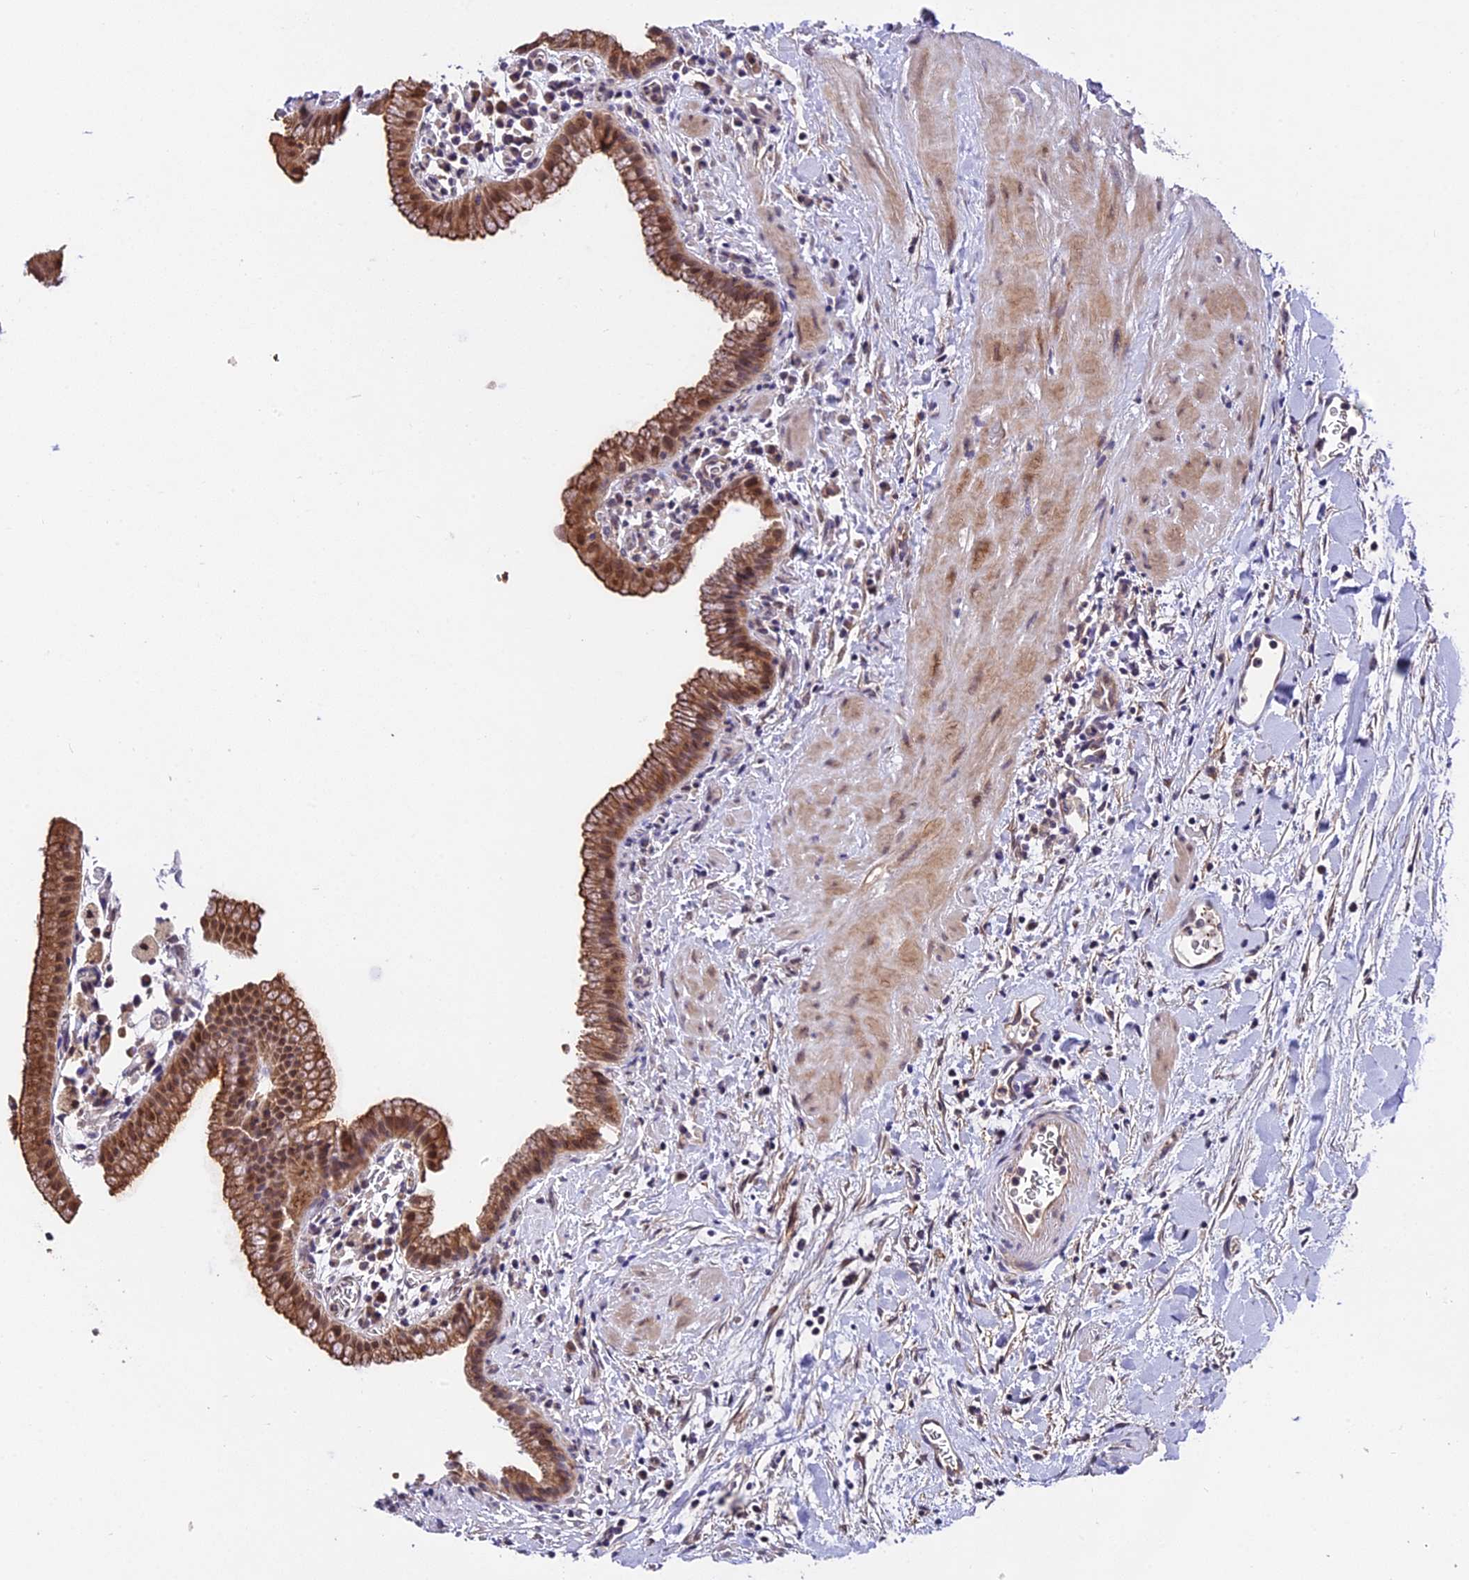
{"staining": {"intensity": "moderate", "quantity": ">75%", "location": "cytoplasmic/membranous,nuclear"}, "tissue": "gallbladder", "cell_type": "Glandular cells", "image_type": "normal", "snomed": [{"axis": "morphology", "description": "Normal tissue, NOS"}, {"axis": "topography", "description": "Gallbladder"}], "caption": "Immunohistochemical staining of unremarkable human gallbladder demonstrates >75% levels of moderate cytoplasmic/membranous,nuclear protein staining in about >75% of glandular cells.", "gene": "TRMT1", "patient": {"sex": "male", "age": 78}}